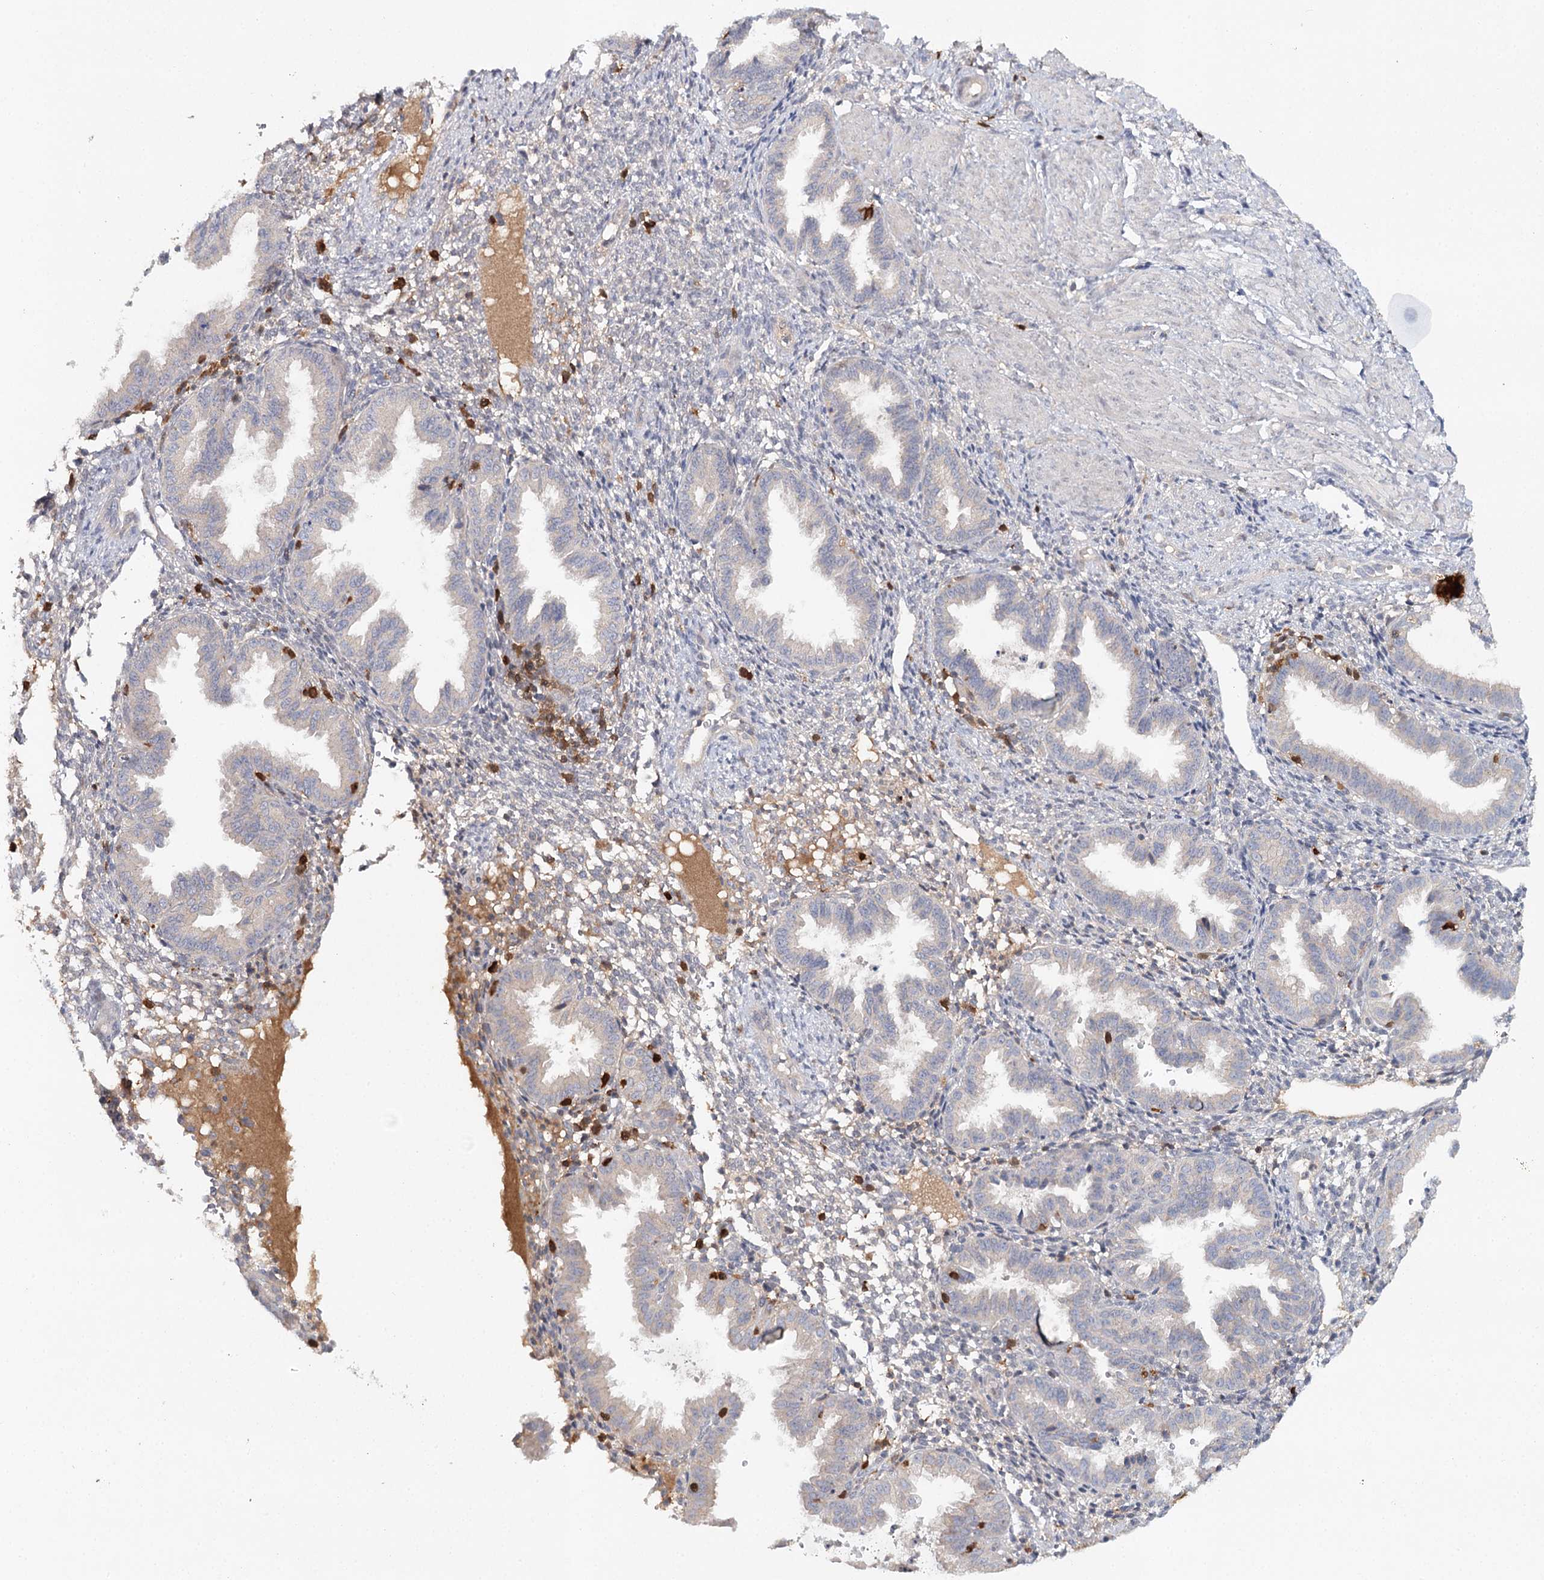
{"staining": {"intensity": "strong", "quantity": "<25%", "location": "cytoplasmic/membranous"}, "tissue": "endometrium", "cell_type": "Cells in endometrial stroma", "image_type": "normal", "snomed": [{"axis": "morphology", "description": "Normal tissue, NOS"}, {"axis": "topography", "description": "Endometrium"}], "caption": "Brown immunohistochemical staining in normal human endometrium demonstrates strong cytoplasmic/membranous positivity in about <25% of cells in endometrial stroma. Immunohistochemistry (ihc) stains the protein of interest in brown and the nuclei are stained blue.", "gene": "SLC41A2", "patient": {"sex": "female", "age": 33}}